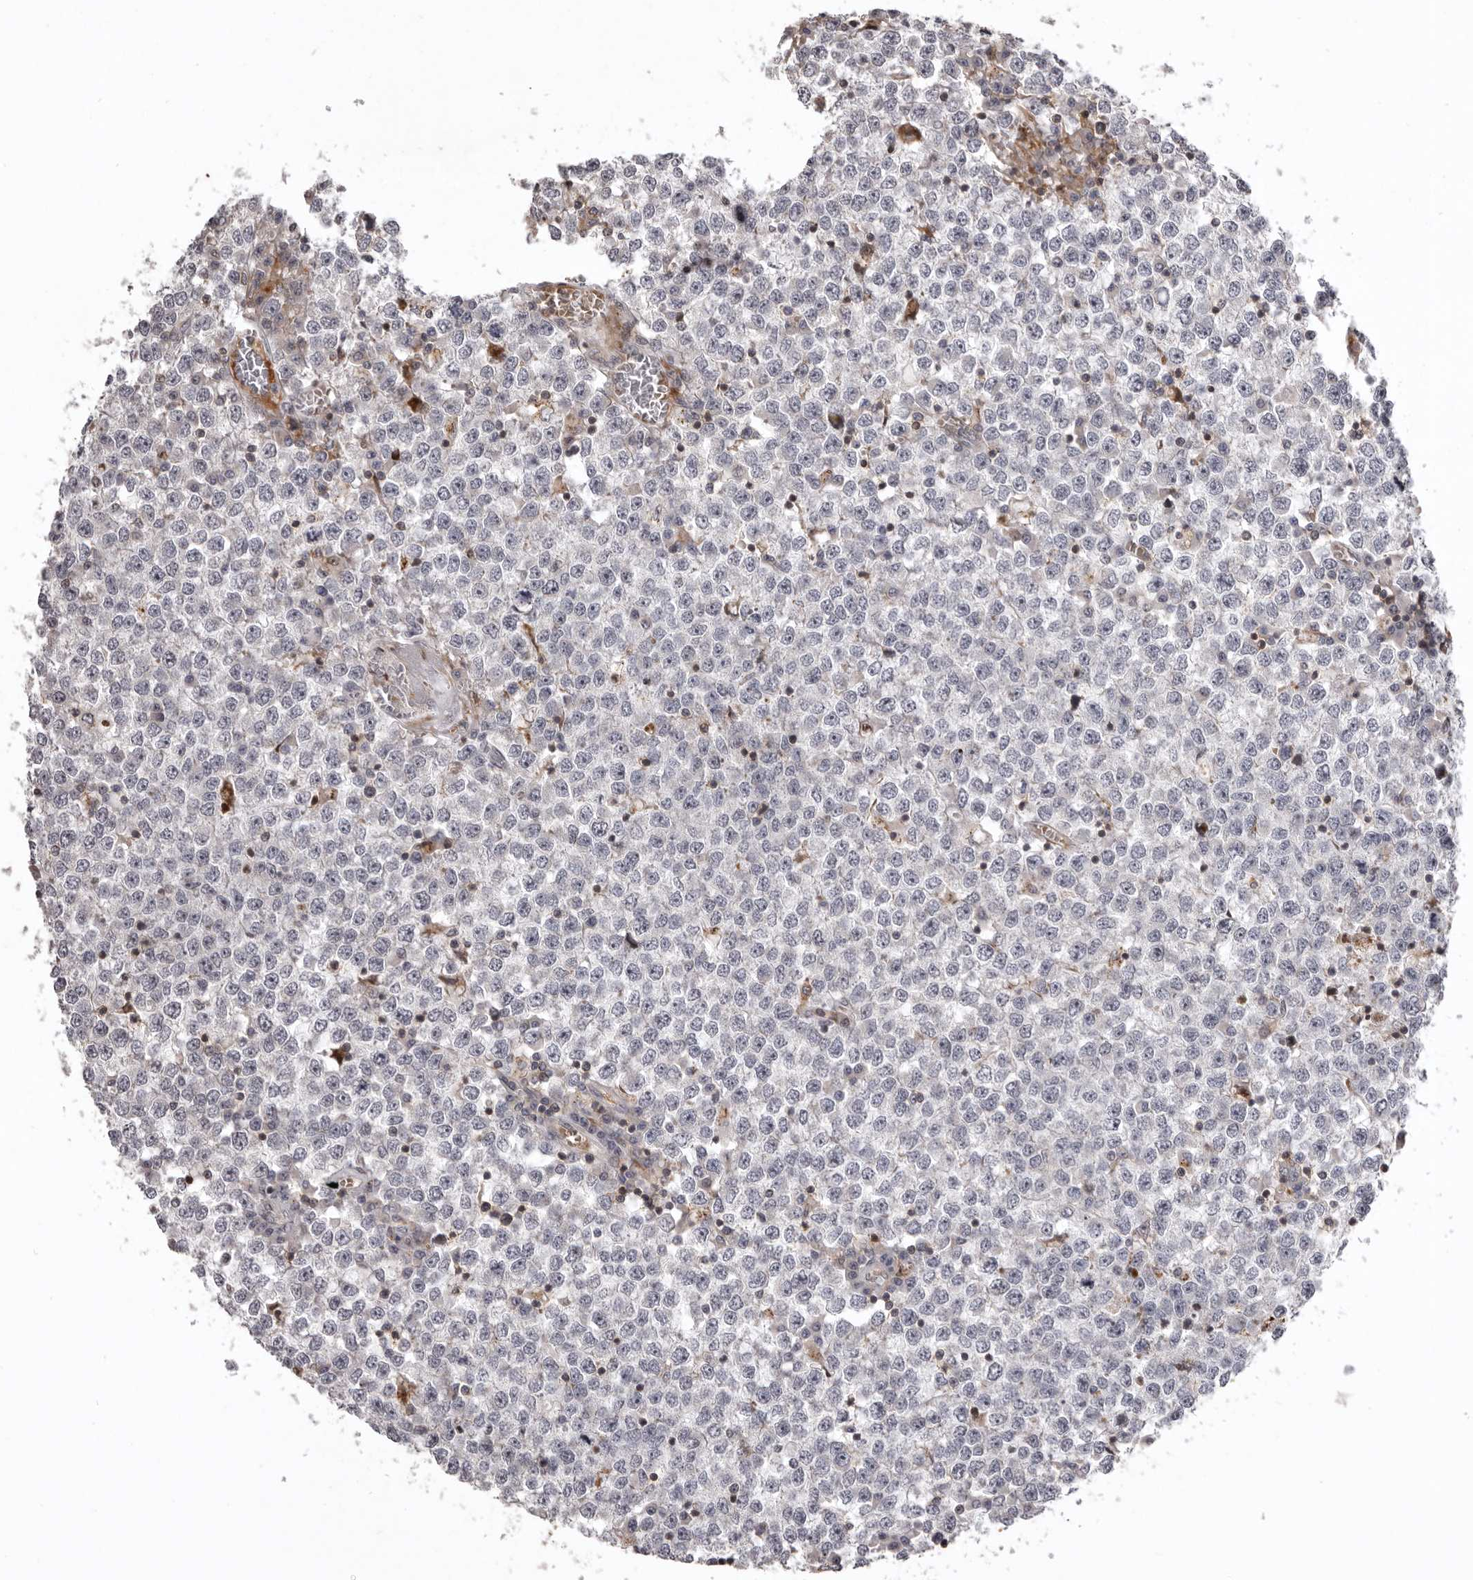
{"staining": {"intensity": "negative", "quantity": "none", "location": "none"}, "tissue": "testis cancer", "cell_type": "Tumor cells", "image_type": "cancer", "snomed": [{"axis": "morphology", "description": "Seminoma, NOS"}, {"axis": "topography", "description": "Testis"}], "caption": "The immunohistochemistry micrograph has no significant positivity in tumor cells of seminoma (testis) tissue.", "gene": "AZIN1", "patient": {"sex": "male", "age": 65}}